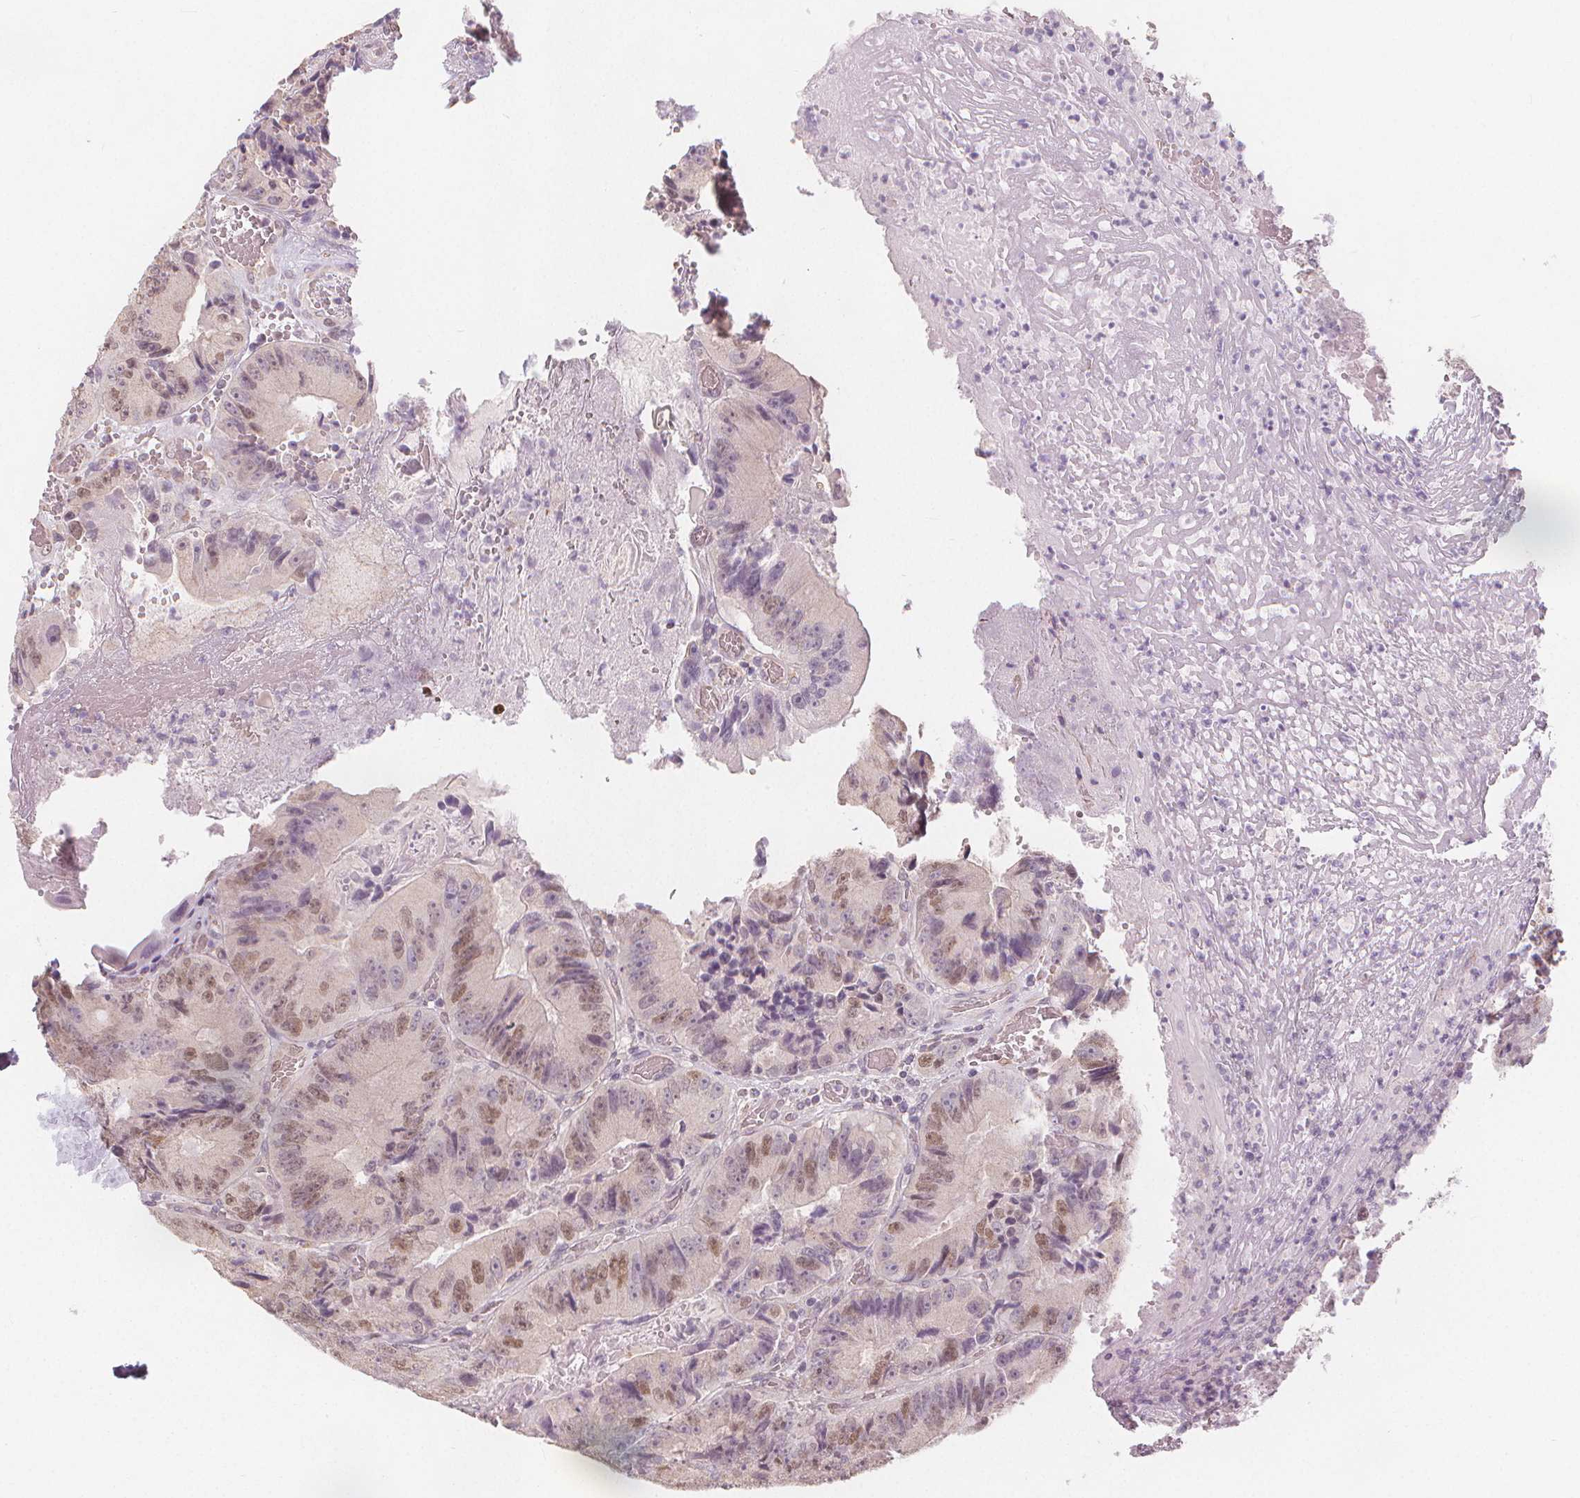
{"staining": {"intensity": "weak", "quantity": "25%-75%", "location": "nuclear"}, "tissue": "colorectal cancer", "cell_type": "Tumor cells", "image_type": "cancer", "snomed": [{"axis": "morphology", "description": "Adenocarcinoma, NOS"}, {"axis": "topography", "description": "Colon"}], "caption": "Protein expression analysis of human colorectal adenocarcinoma reveals weak nuclear expression in about 25%-75% of tumor cells.", "gene": "TIPIN", "patient": {"sex": "female", "age": 86}}